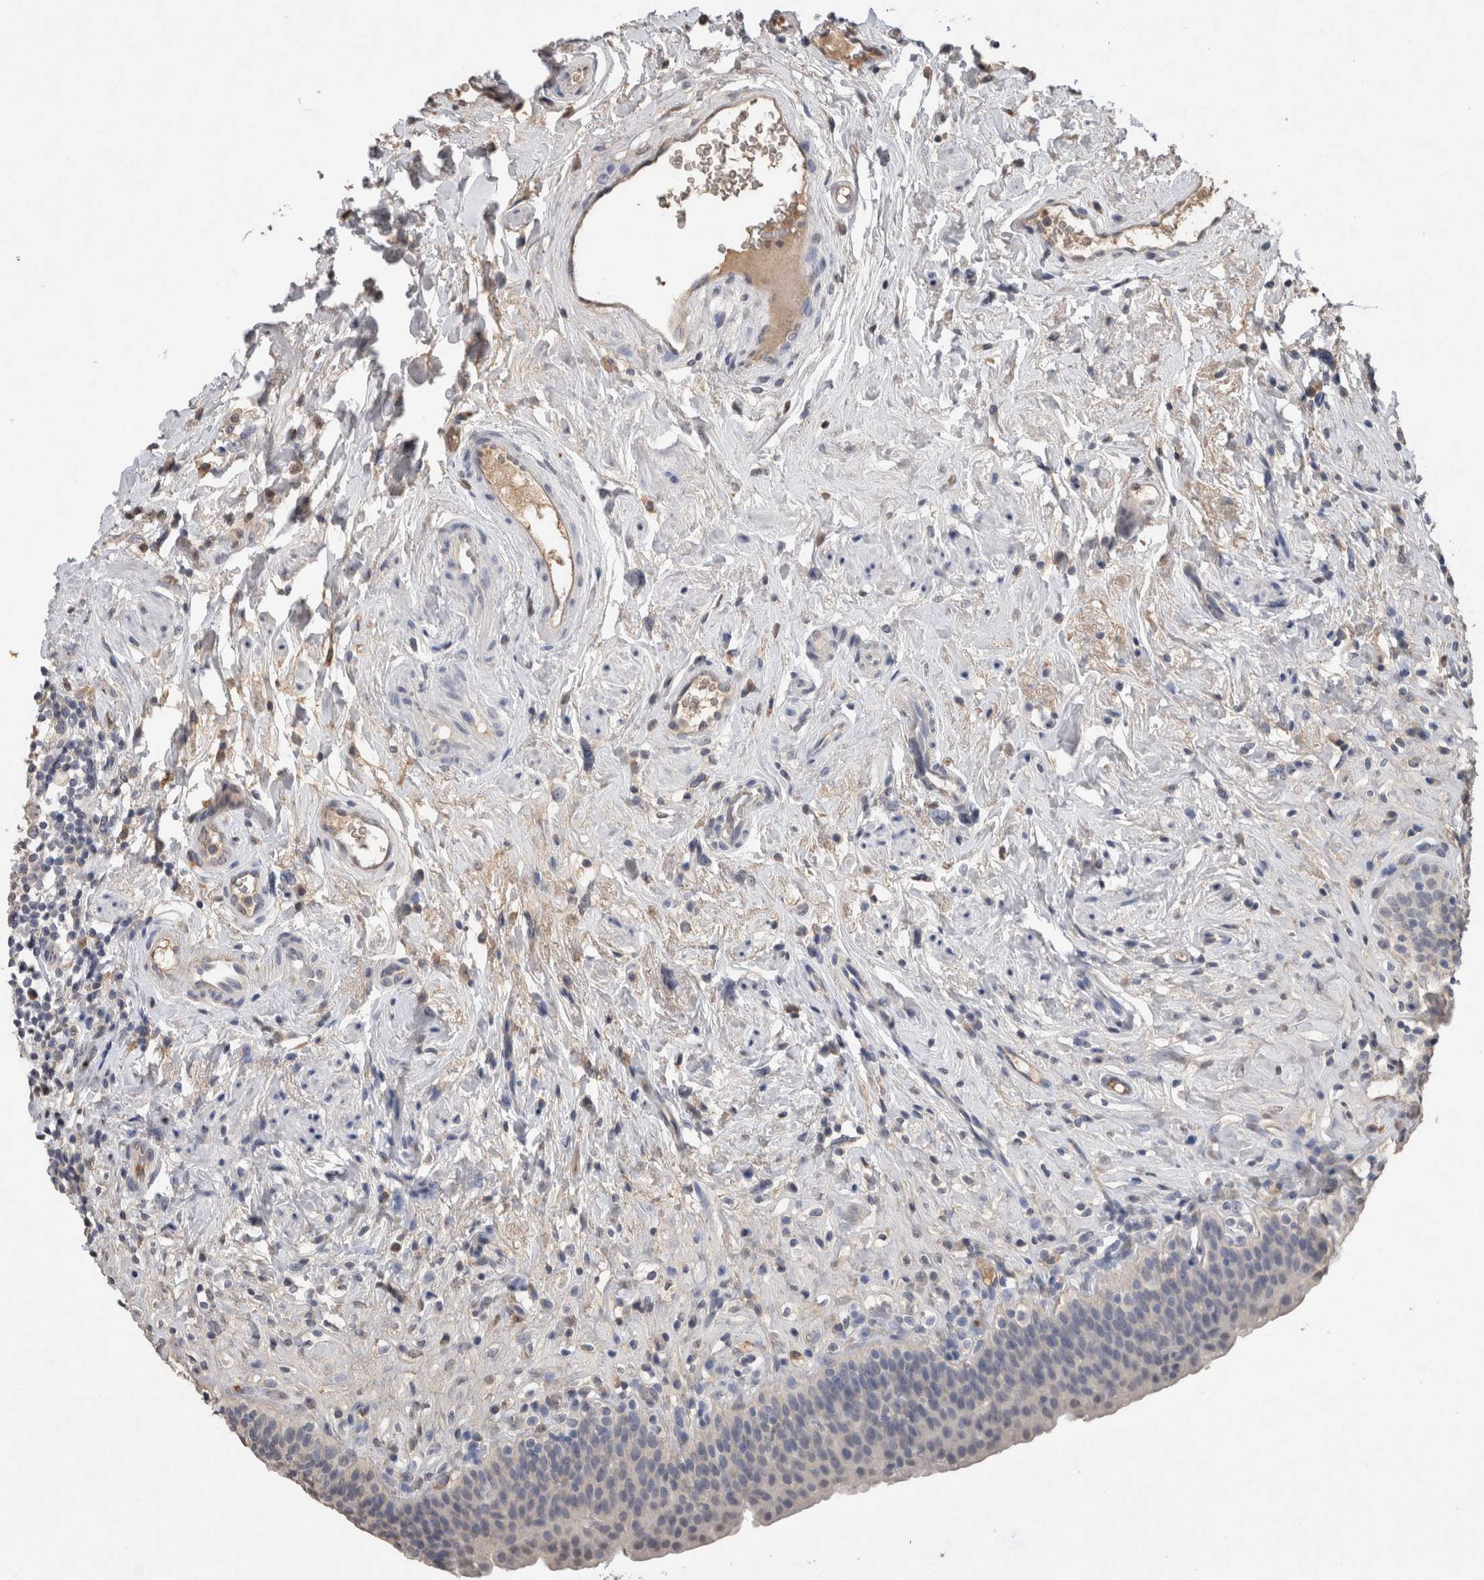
{"staining": {"intensity": "weak", "quantity": "<25%", "location": "cytoplasmic/membranous"}, "tissue": "urinary bladder", "cell_type": "Urothelial cells", "image_type": "normal", "snomed": [{"axis": "morphology", "description": "Normal tissue, NOS"}, {"axis": "topography", "description": "Urinary bladder"}], "caption": "This is an immunohistochemistry (IHC) histopathology image of normal urinary bladder. There is no positivity in urothelial cells.", "gene": "FABP7", "patient": {"sex": "male", "age": 83}}